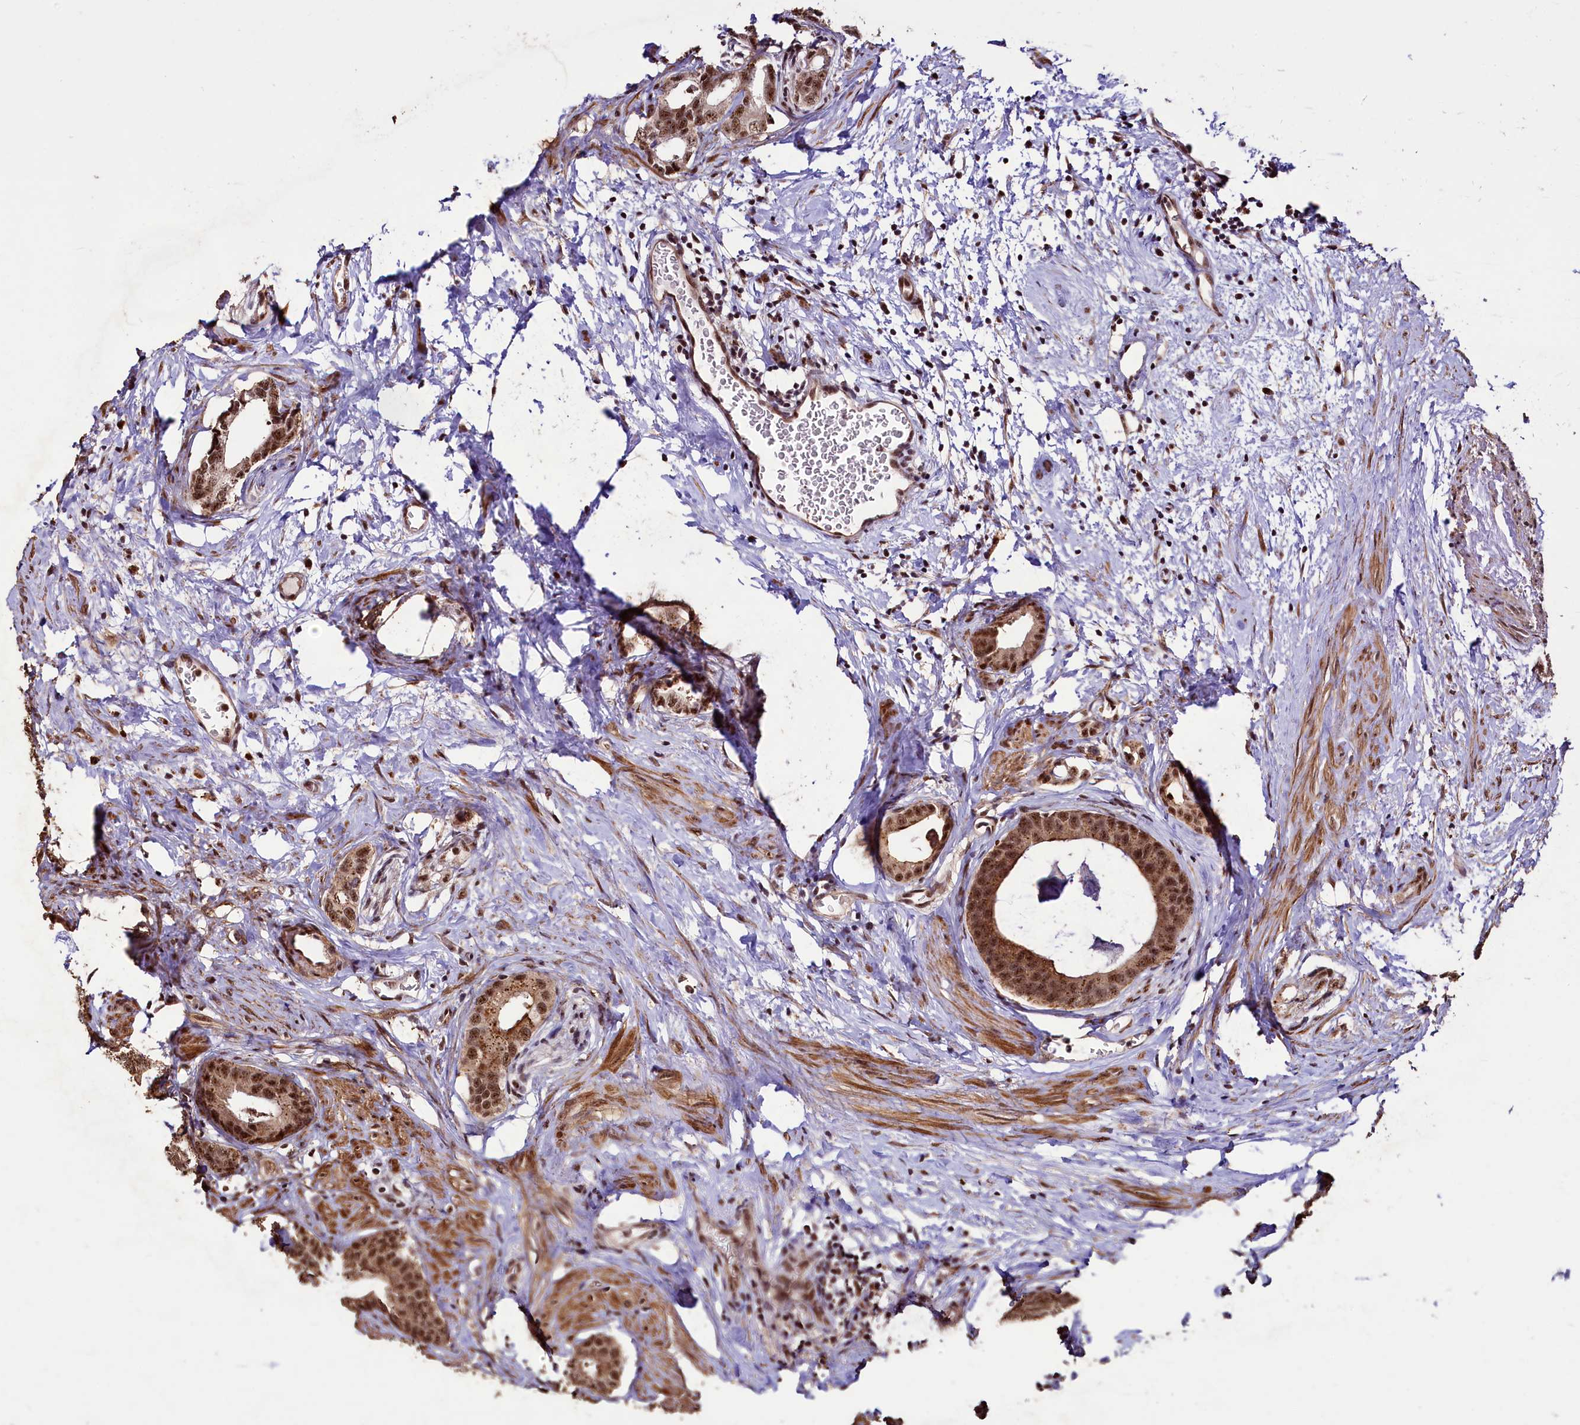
{"staining": {"intensity": "moderate", "quantity": ">75%", "location": "nuclear"}, "tissue": "prostate cancer", "cell_type": "Tumor cells", "image_type": "cancer", "snomed": [{"axis": "morphology", "description": "Adenocarcinoma, Low grade"}, {"axis": "topography", "description": "Prostate"}], "caption": "Prostate adenocarcinoma (low-grade) tissue reveals moderate nuclear expression in about >75% of tumor cells, visualized by immunohistochemistry. (DAB IHC, brown staining for protein, blue staining for nuclei).", "gene": "SFSWAP", "patient": {"sex": "male", "age": 63}}